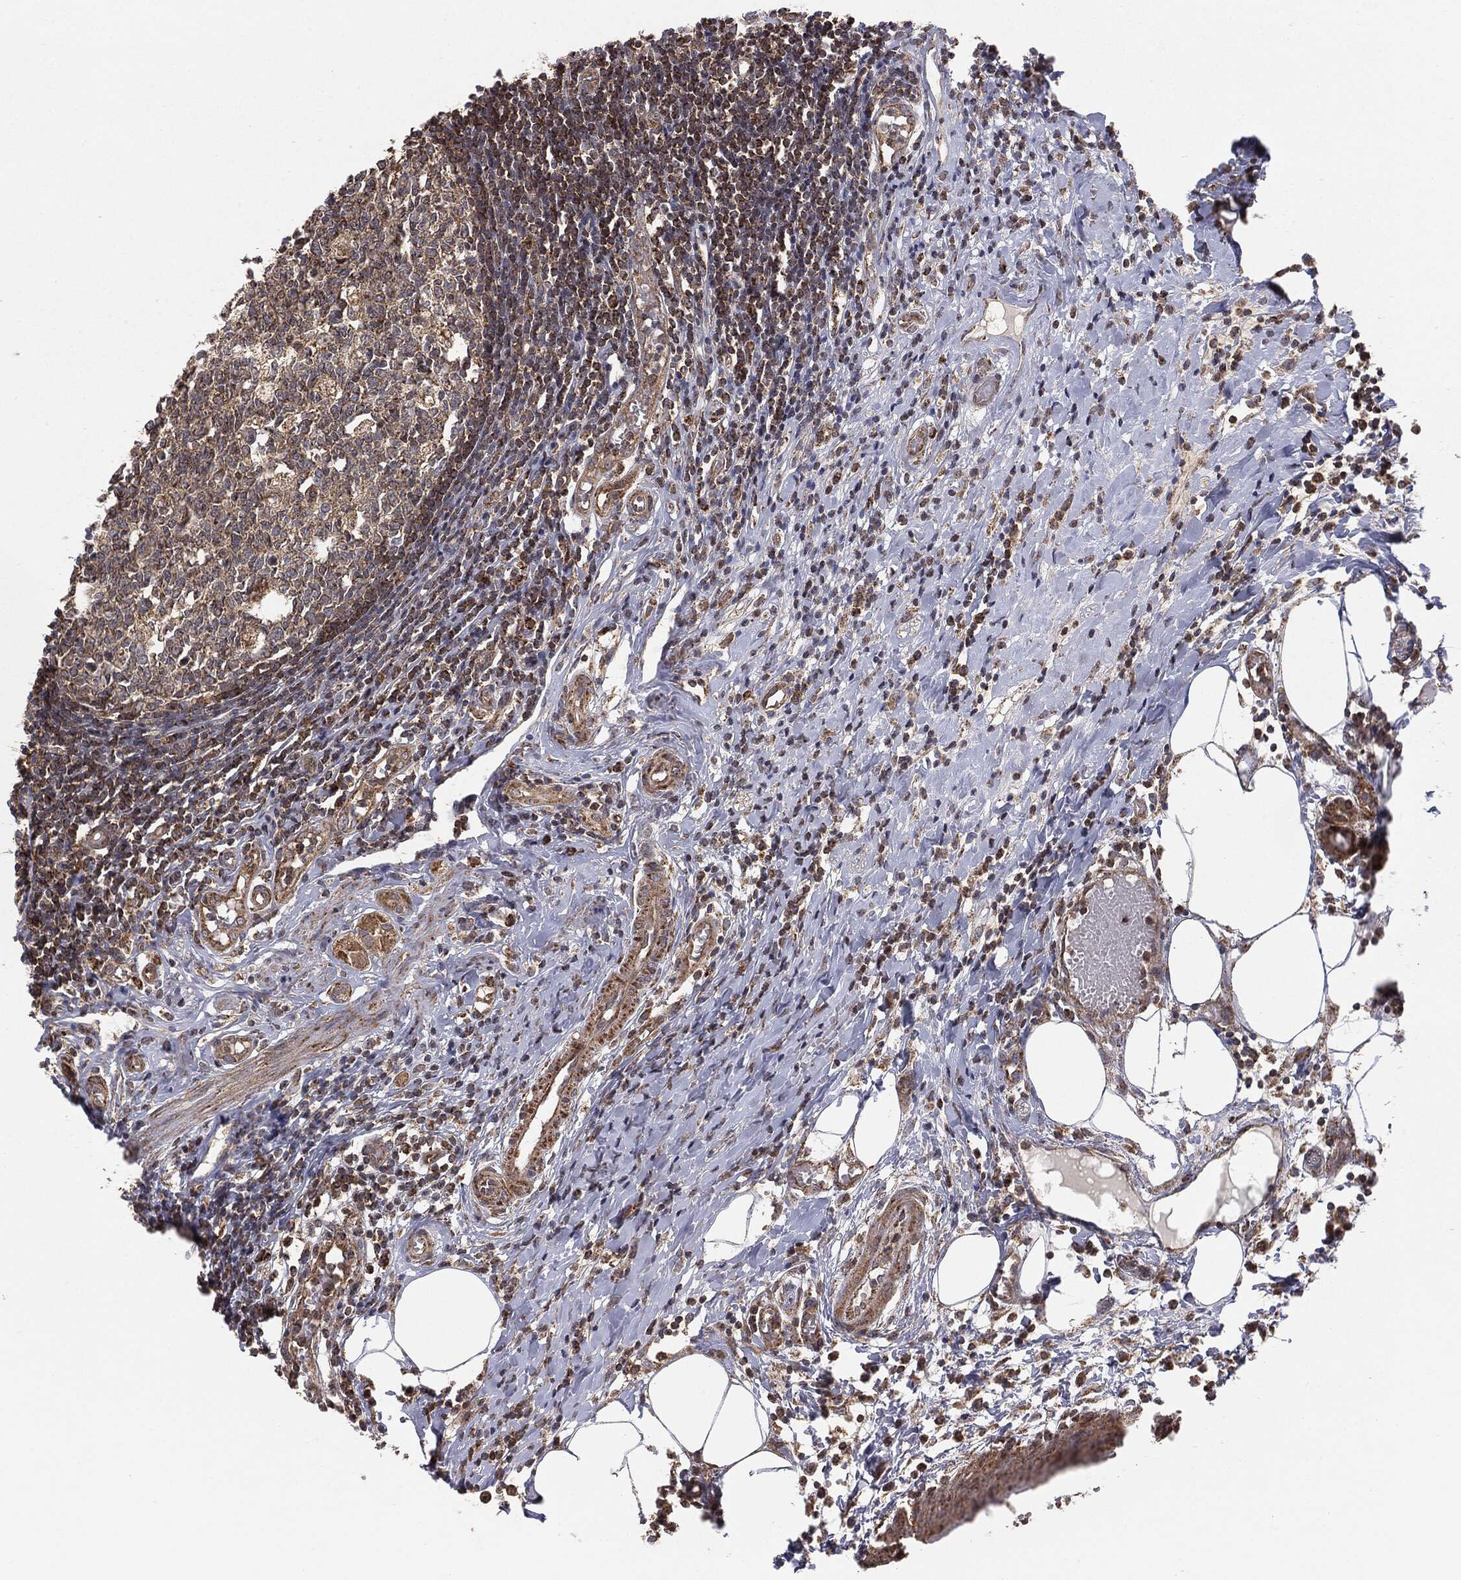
{"staining": {"intensity": "moderate", "quantity": ">75%", "location": "cytoplasmic/membranous"}, "tissue": "appendix", "cell_type": "Glandular cells", "image_type": "normal", "snomed": [{"axis": "morphology", "description": "Normal tissue, NOS"}, {"axis": "morphology", "description": "Inflammation, NOS"}, {"axis": "topography", "description": "Appendix"}], "caption": "Glandular cells reveal medium levels of moderate cytoplasmic/membranous expression in about >75% of cells in normal appendix.", "gene": "MTOR", "patient": {"sex": "male", "age": 16}}